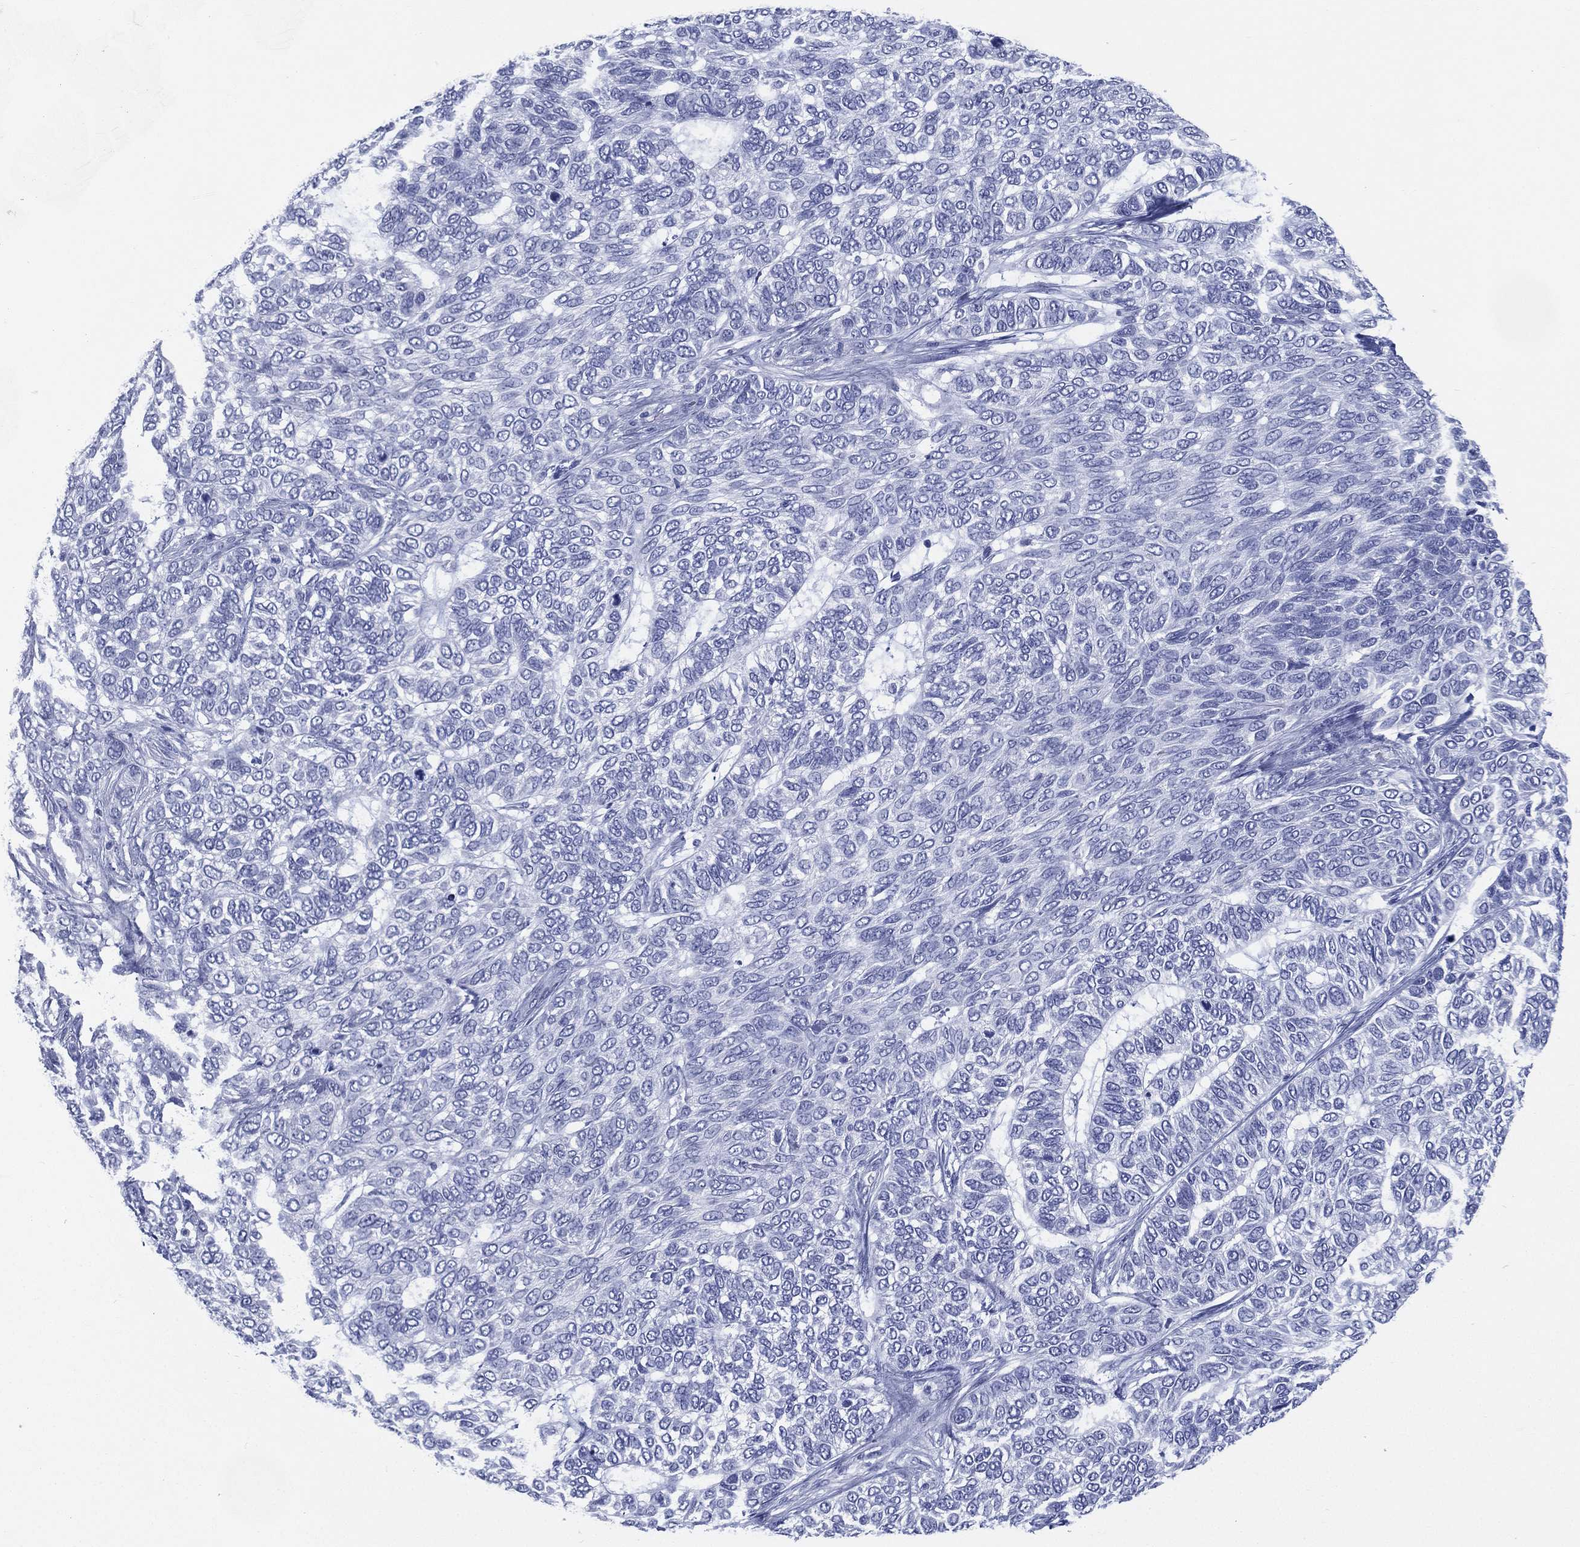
{"staining": {"intensity": "negative", "quantity": "none", "location": "none"}, "tissue": "skin cancer", "cell_type": "Tumor cells", "image_type": "cancer", "snomed": [{"axis": "morphology", "description": "Basal cell carcinoma"}, {"axis": "topography", "description": "Skin"}], "caption": "A high-resolution histopathology image shows immunohistochemistry (IHC) staining of basal cell carcinoma (skin), which reveals no significant staining in tumor cells.", "gene": "RSPH4A", "patient": {"sex": "female", "age": 65}}